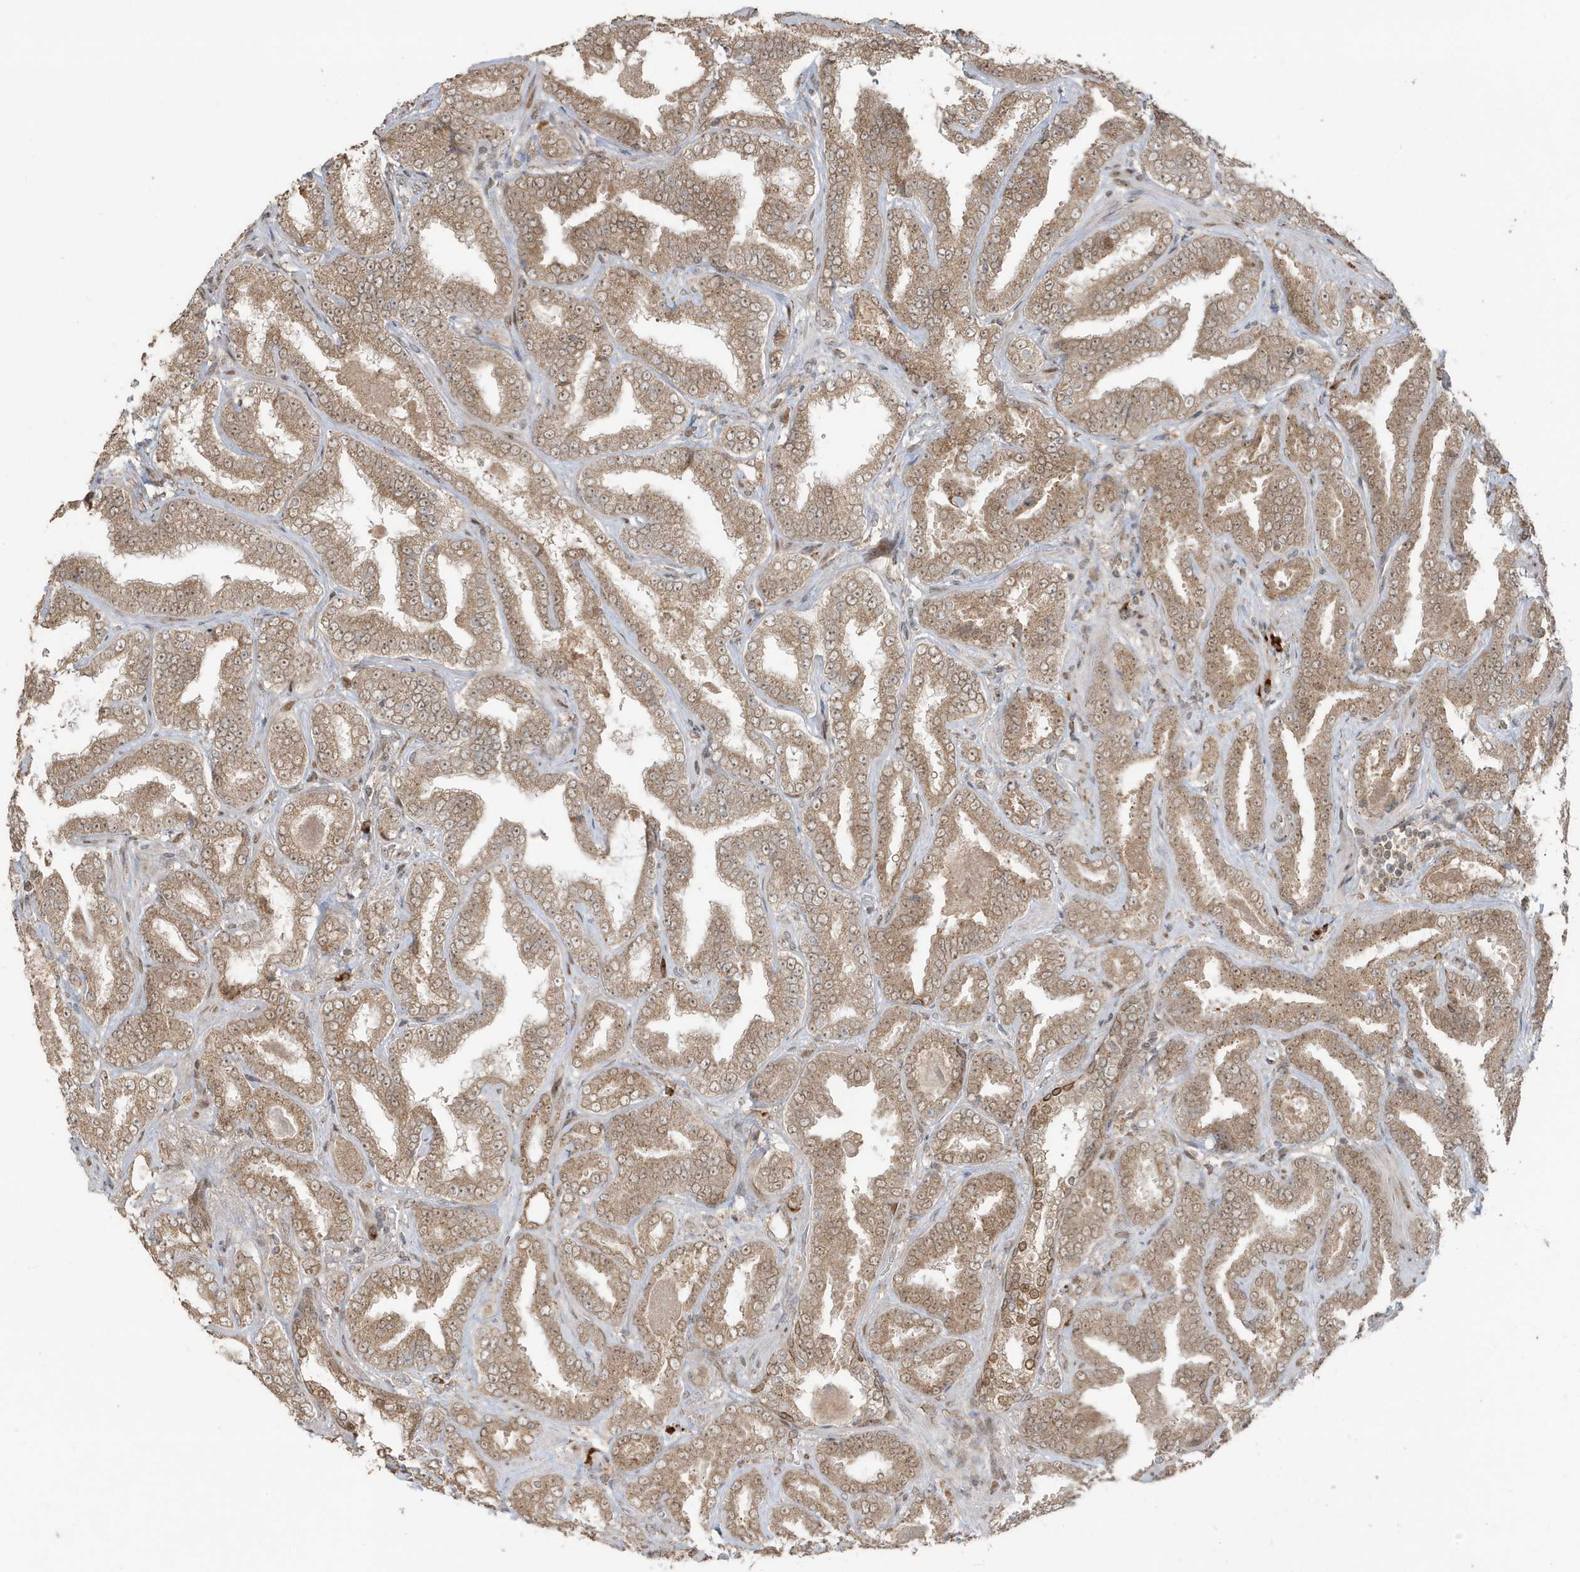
{"staining": {"intensity": "moderate", "quantity": ">75%", "location": "cytoplasmic/membranous,nuclear"}, "tissue": "prostate cancer", "cell_type": "Tumor cells", "image_type": "cancer", "snomed": [{"axis": "morphology", "description": "Adenocarcinoma, Low grade"}, {"axis": "topography", "description": "Prostate"}], "caption": "Immunohistochemical staining of low-grade adenocarcinoma (prostate) demonstrates medium levels of moderate cytoplasmic/membranous and nuclear protein positivity in about >75% of tumor cells. (brown staining indicates protein expression, while blue staining denotes nuclei).", "gene": "RER1", "patient": {"sex": "male", "age": 60}}